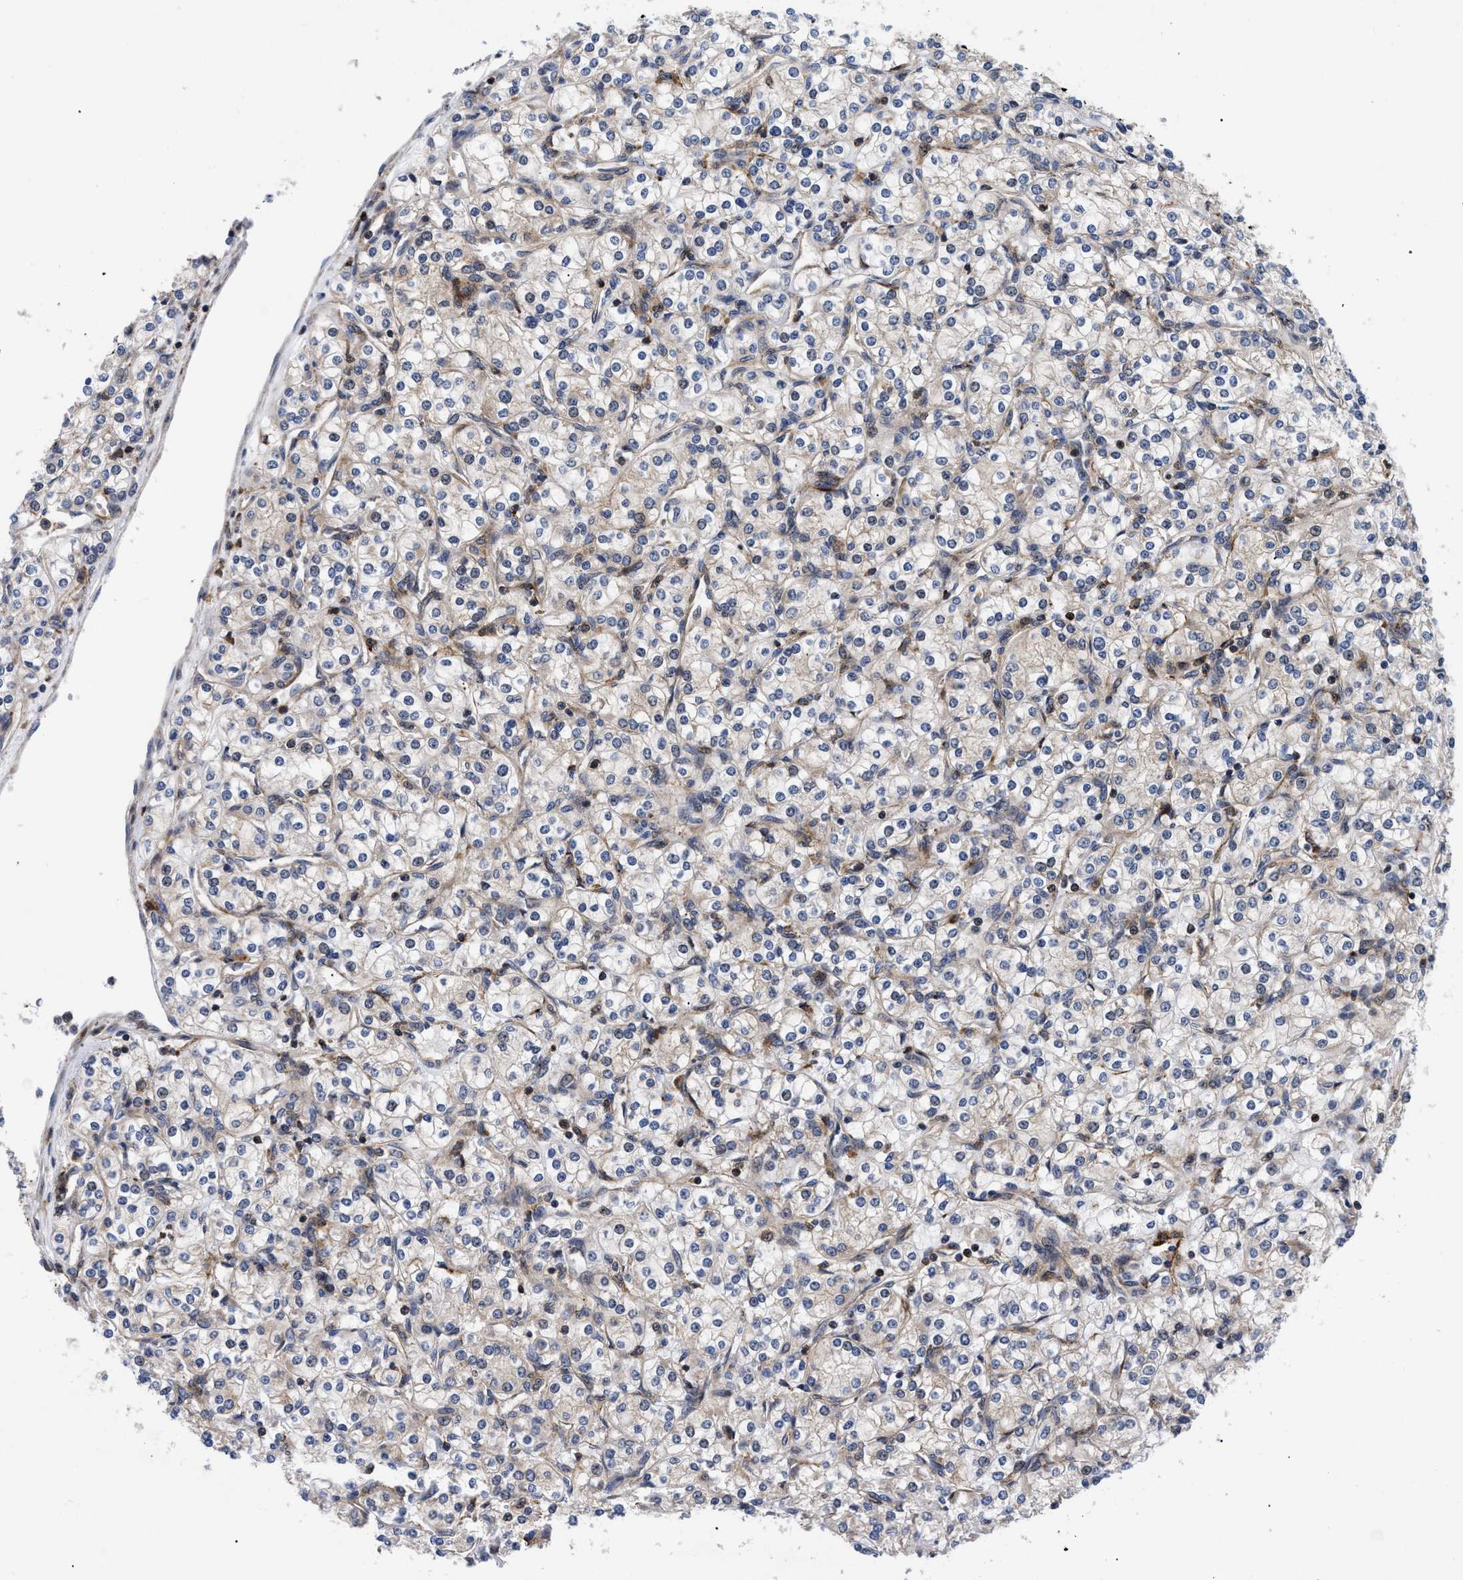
{"staining": {"intensity": "weak", "quantity": "25%-75%", "location": "cytoplasmic/membranous"}, "tissue": "renal cancer", "cell_type": "Tumor cells", "image_type": "cancer", "snomed": [{"axis": "morphology", "description": "Adenocarcinoma, NOS"}, {"axis": "topography", "description": "Kidney"}], "caption": "Tumor cells demonstrate low levels of weak cytoplasmic/membranous staining in approximately 25%-75% of cells in renal cancer.", "gene": "SPAST", "patient": {"sex": "male", "age": 77}}